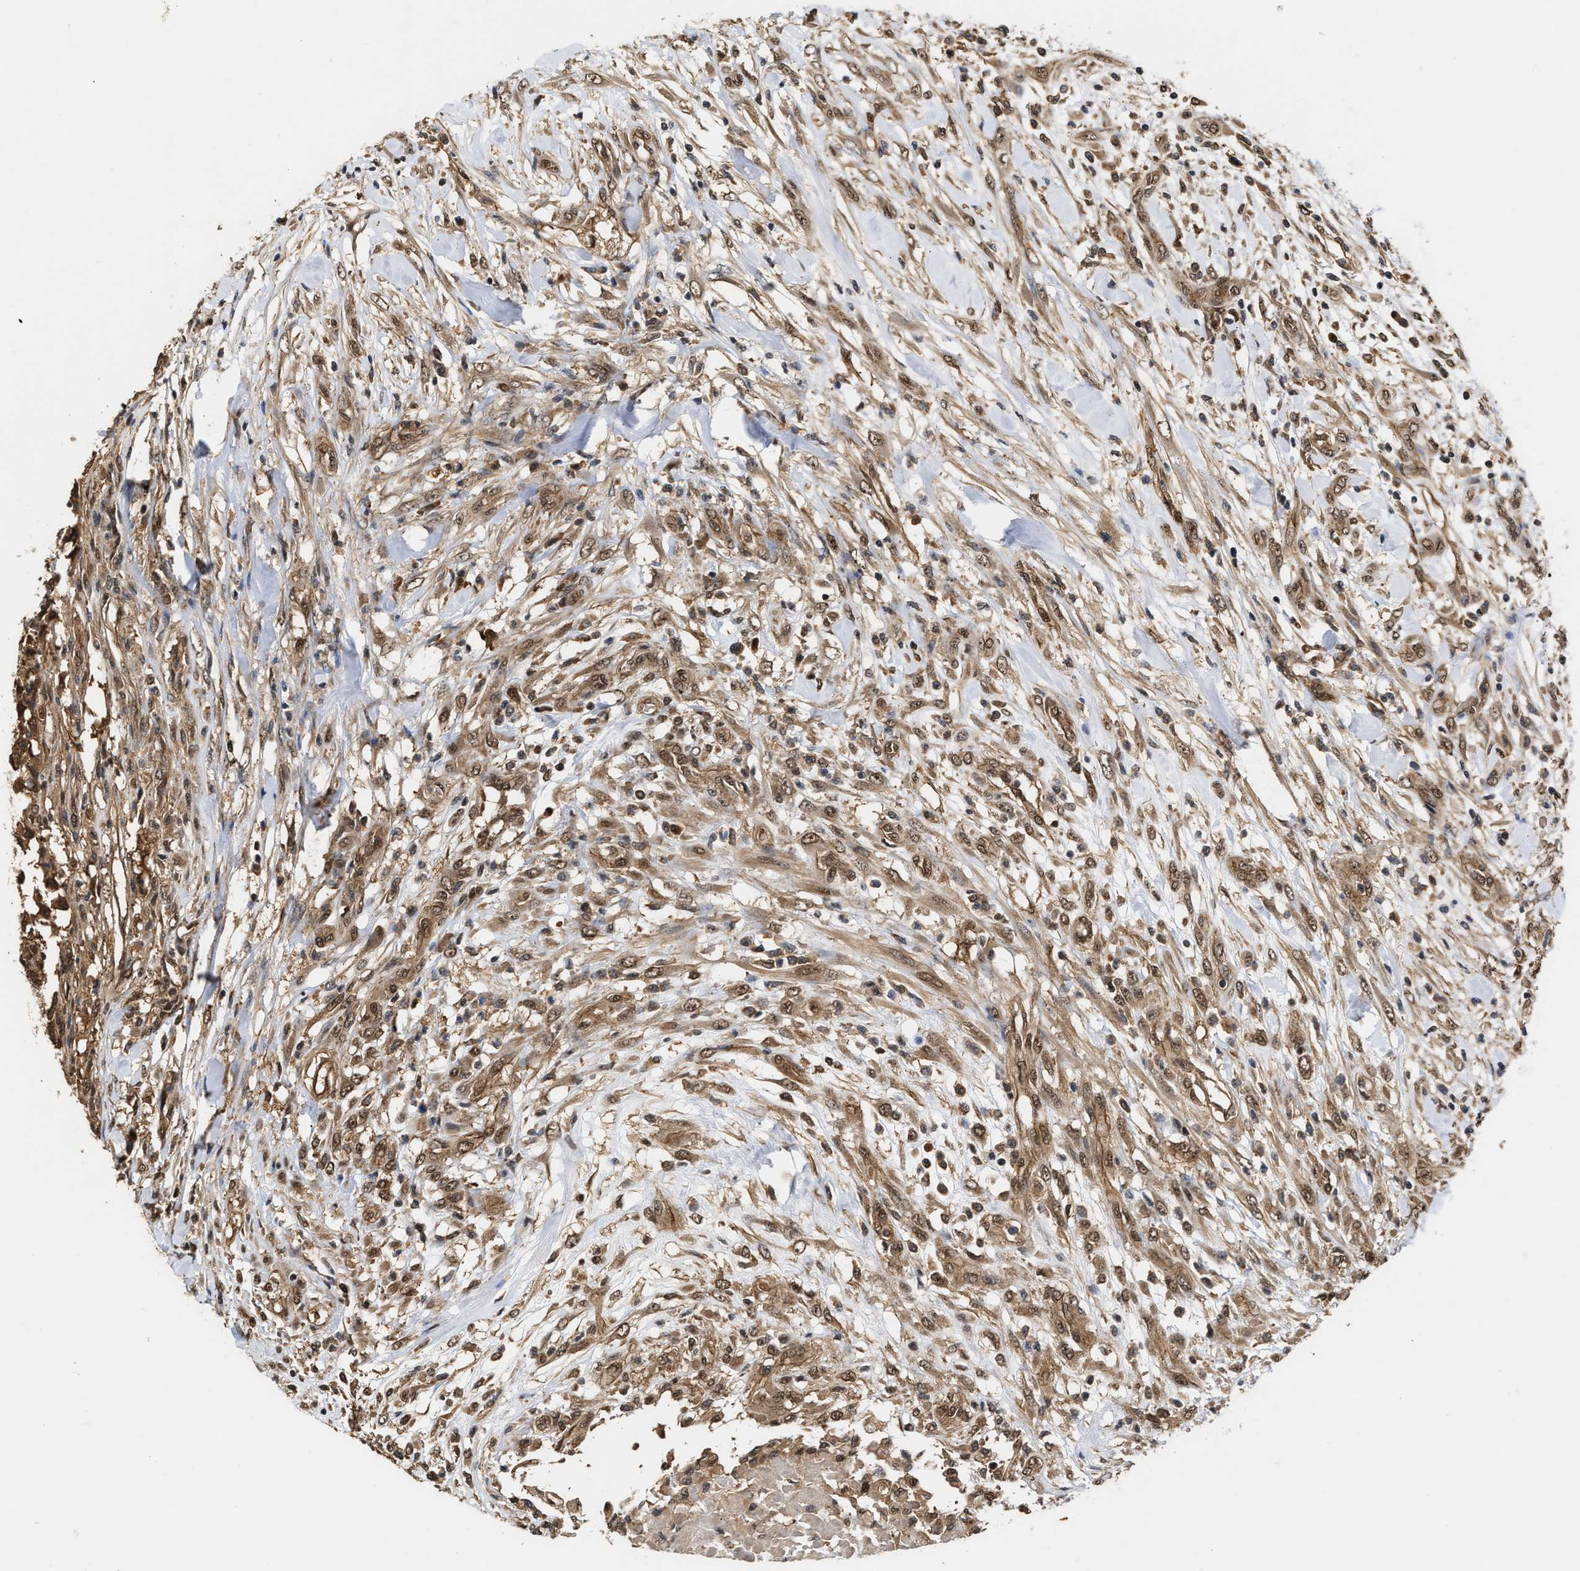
{"staining": {"intensity": "moderate", "quantity": ">75%", "location": "cytoplasmic/membranous,nuclear"}, "tissue": "testis cancer", "cell_type": "Tumor cells", "image_type": "cancer", "snomed": [{"axis": "morphology", "description": "Seminoma, NOS"}, {"axis": "topography", "description": "Testis"}], "caption": "Protein expression analysis of human testis cancer (seminoma) reveals moderate cytoplasmic/membranous and nuclear positivity in approximately >75% of tumor cells. (IHC, brightfield microscopy, high magnification).", "gene": "SCAI", "patient": {"sex": "male", "age": 59}}